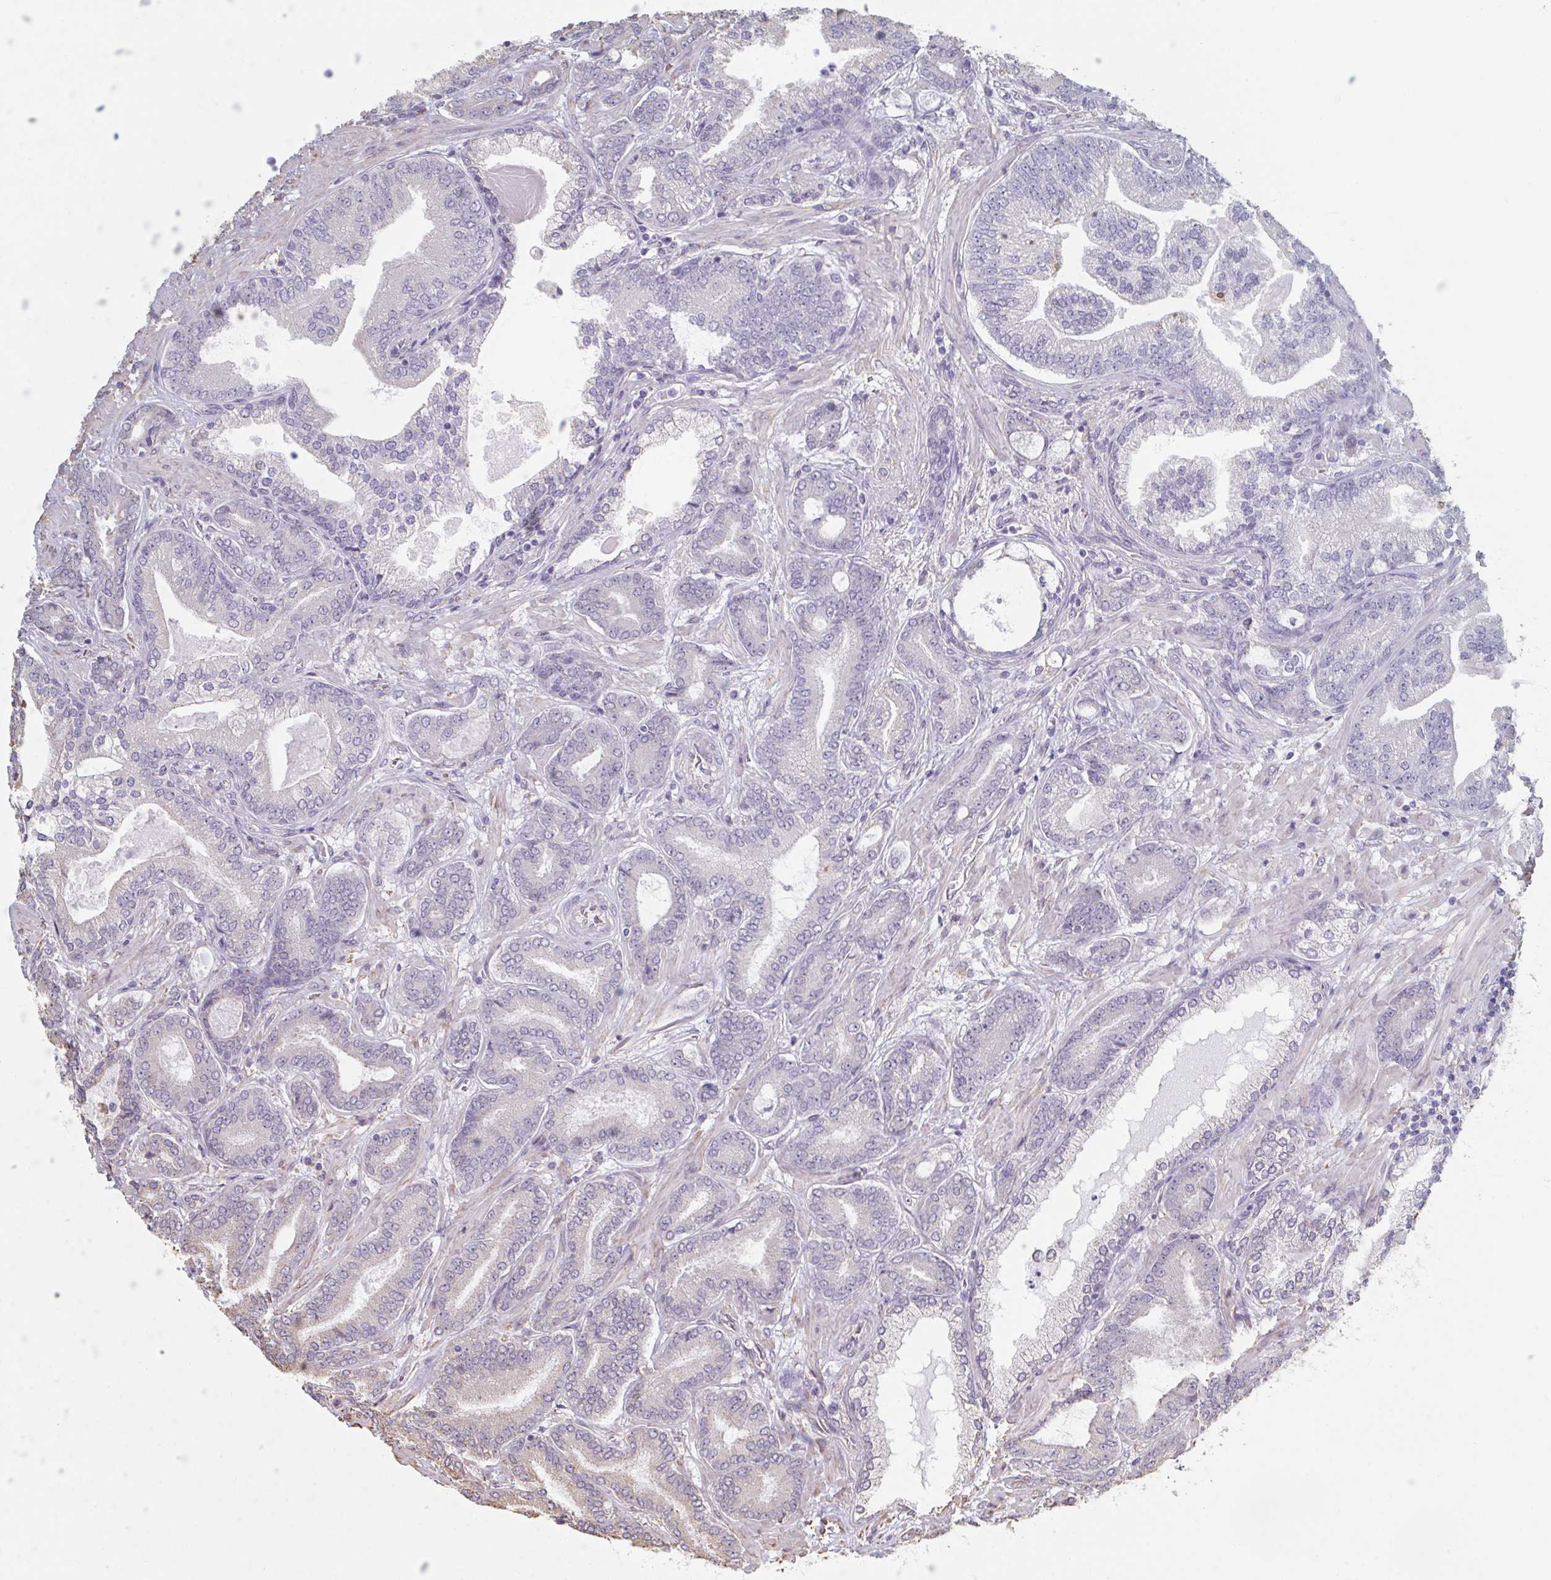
{"staining": {"intensity": "negative", "quantity": "none", "location": "none"}, "tissue": "prostate cancer", "cell_type": "Tumor cells", "image_type": "cancer", "snomed": [{"axis": "morphology", "description": "Adenocarcinoma, High grade"}, {"axis": "topography", "description": "Prostate"}], "caption": "A high-resolution photomicrograph shows immunohistochemistry (IHC) staining of adenocarcinoma (high-grade) (prostate), which displays no significant staining in tumor cells.", "gene": "RAB5IF", "patient": {"sex": "male", "age": 62}}